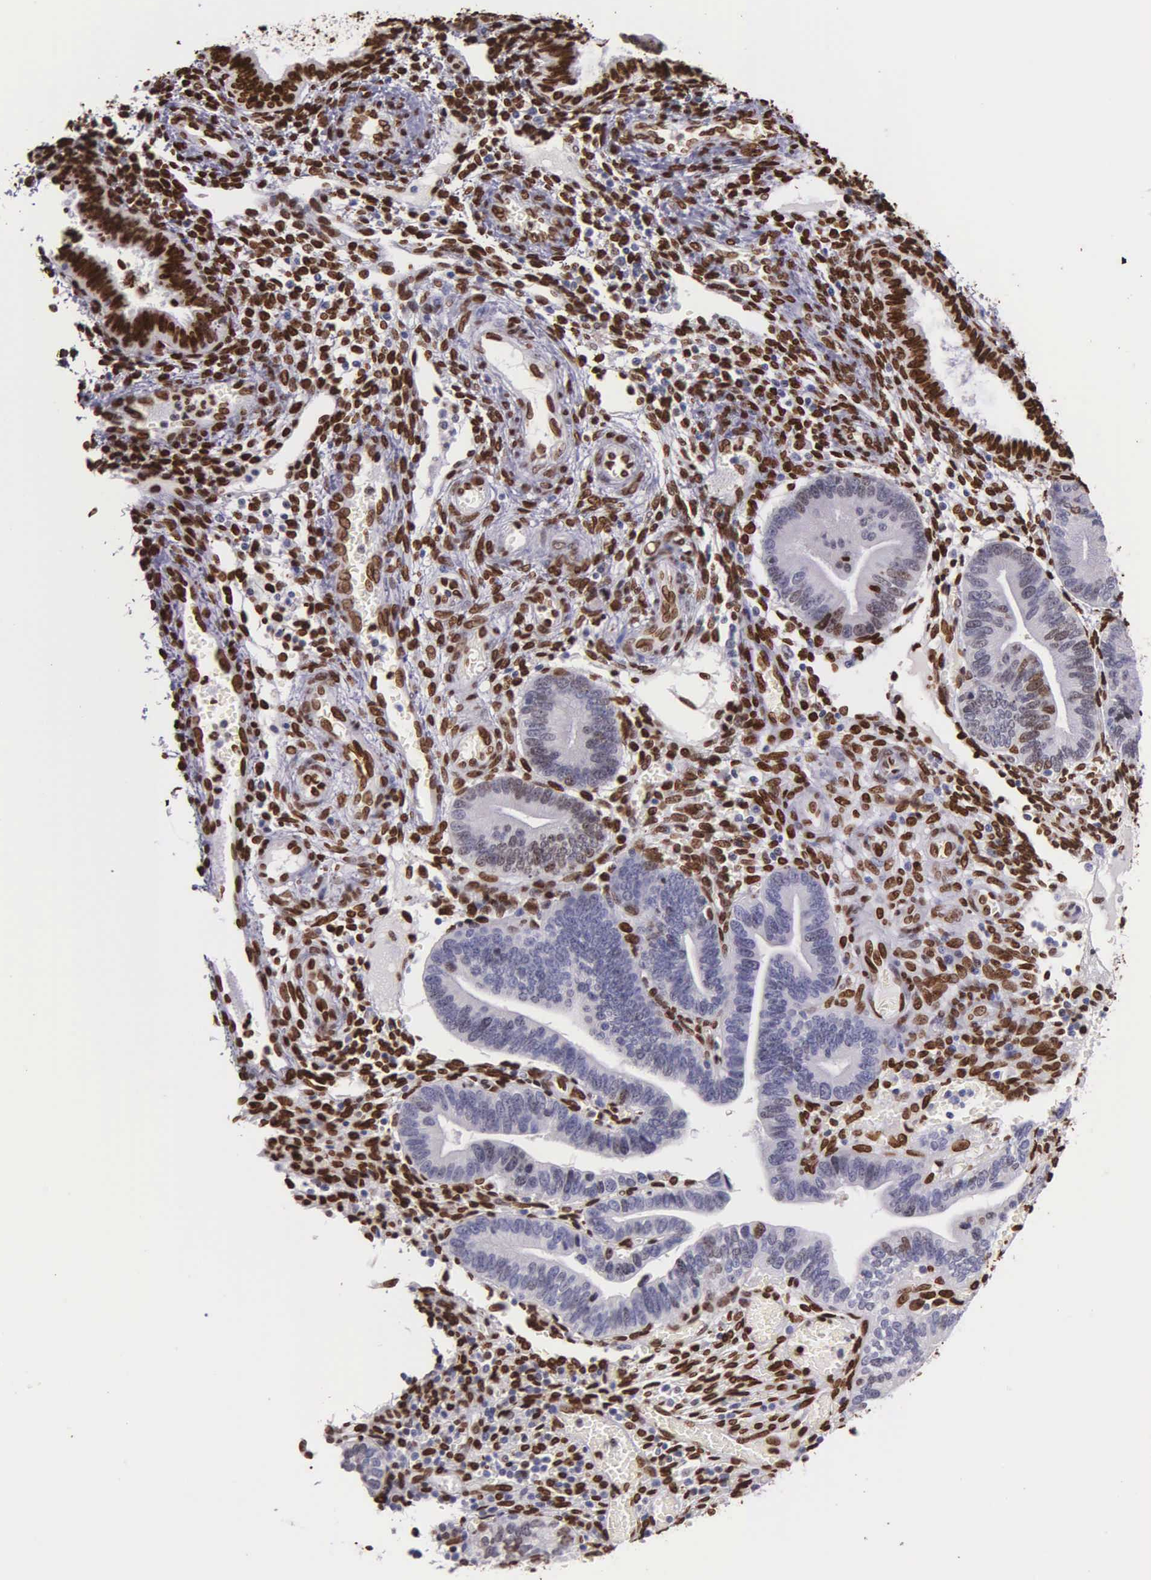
{"staining": {"intensity": "strong", "quantity": ">75%", "location": "nuclear"}, "tissue": "endometrium", "cell_type": "Cells in endometrial stroma", "image_type": "normal", "snomed": [{"axis": "morphology", "description": "Normal tissue, NOS"}, {"axis": "topography", "description": "Endometrium"}], "caption": "Immunohistochemical staining of normal human endometrium exhibits high levels of strong nuclear staining in approximately >75% of cells in endometrial stroma.", "gene": "H1", "patient": {"sex": "female", "age": 36}}